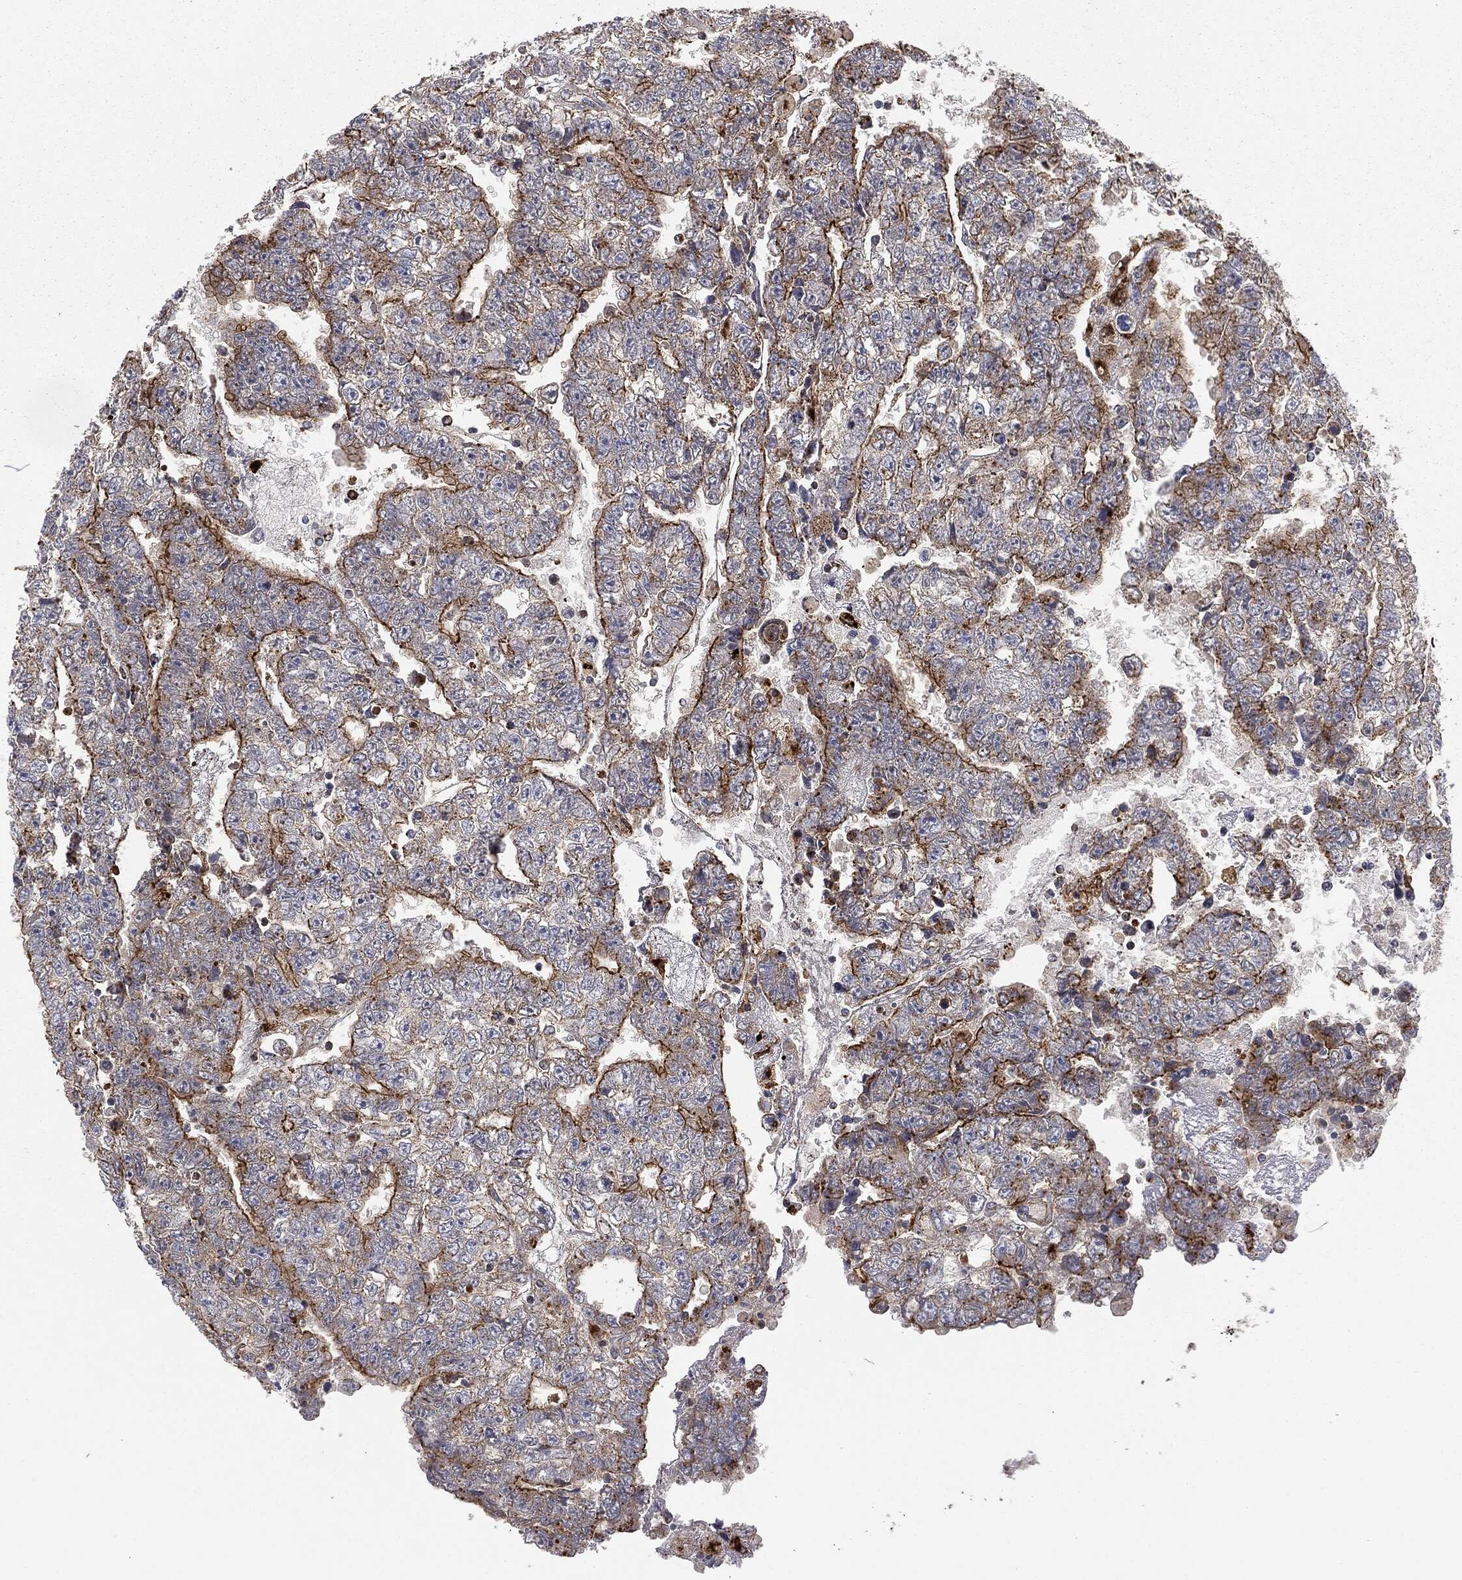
{"staining": {"intensity": "strong", "quantity": "25%-75%", "location": "cytoplasmic/membranous"}, "tissue": "testis cancer", "cell_type": "Tumor cells", "image_type": "cancer", "snomed": [{"axis": "morphology", "description": "Carcinoma, Embryonal, NOS"}, {"axis": "topography", "description": "Testis"}], "caption": "Protein staining by immunohistochemistry (IHC) shows strong cytoplasmic/membranous staining in approximately 25%-75% of tumor cells in testis cancer (embryonal carcinoma). (Brightfield microscopy of DAB IHC at high magnification).", "gene": "CTSA", "patient": {"sex": "male", "age": 25}}